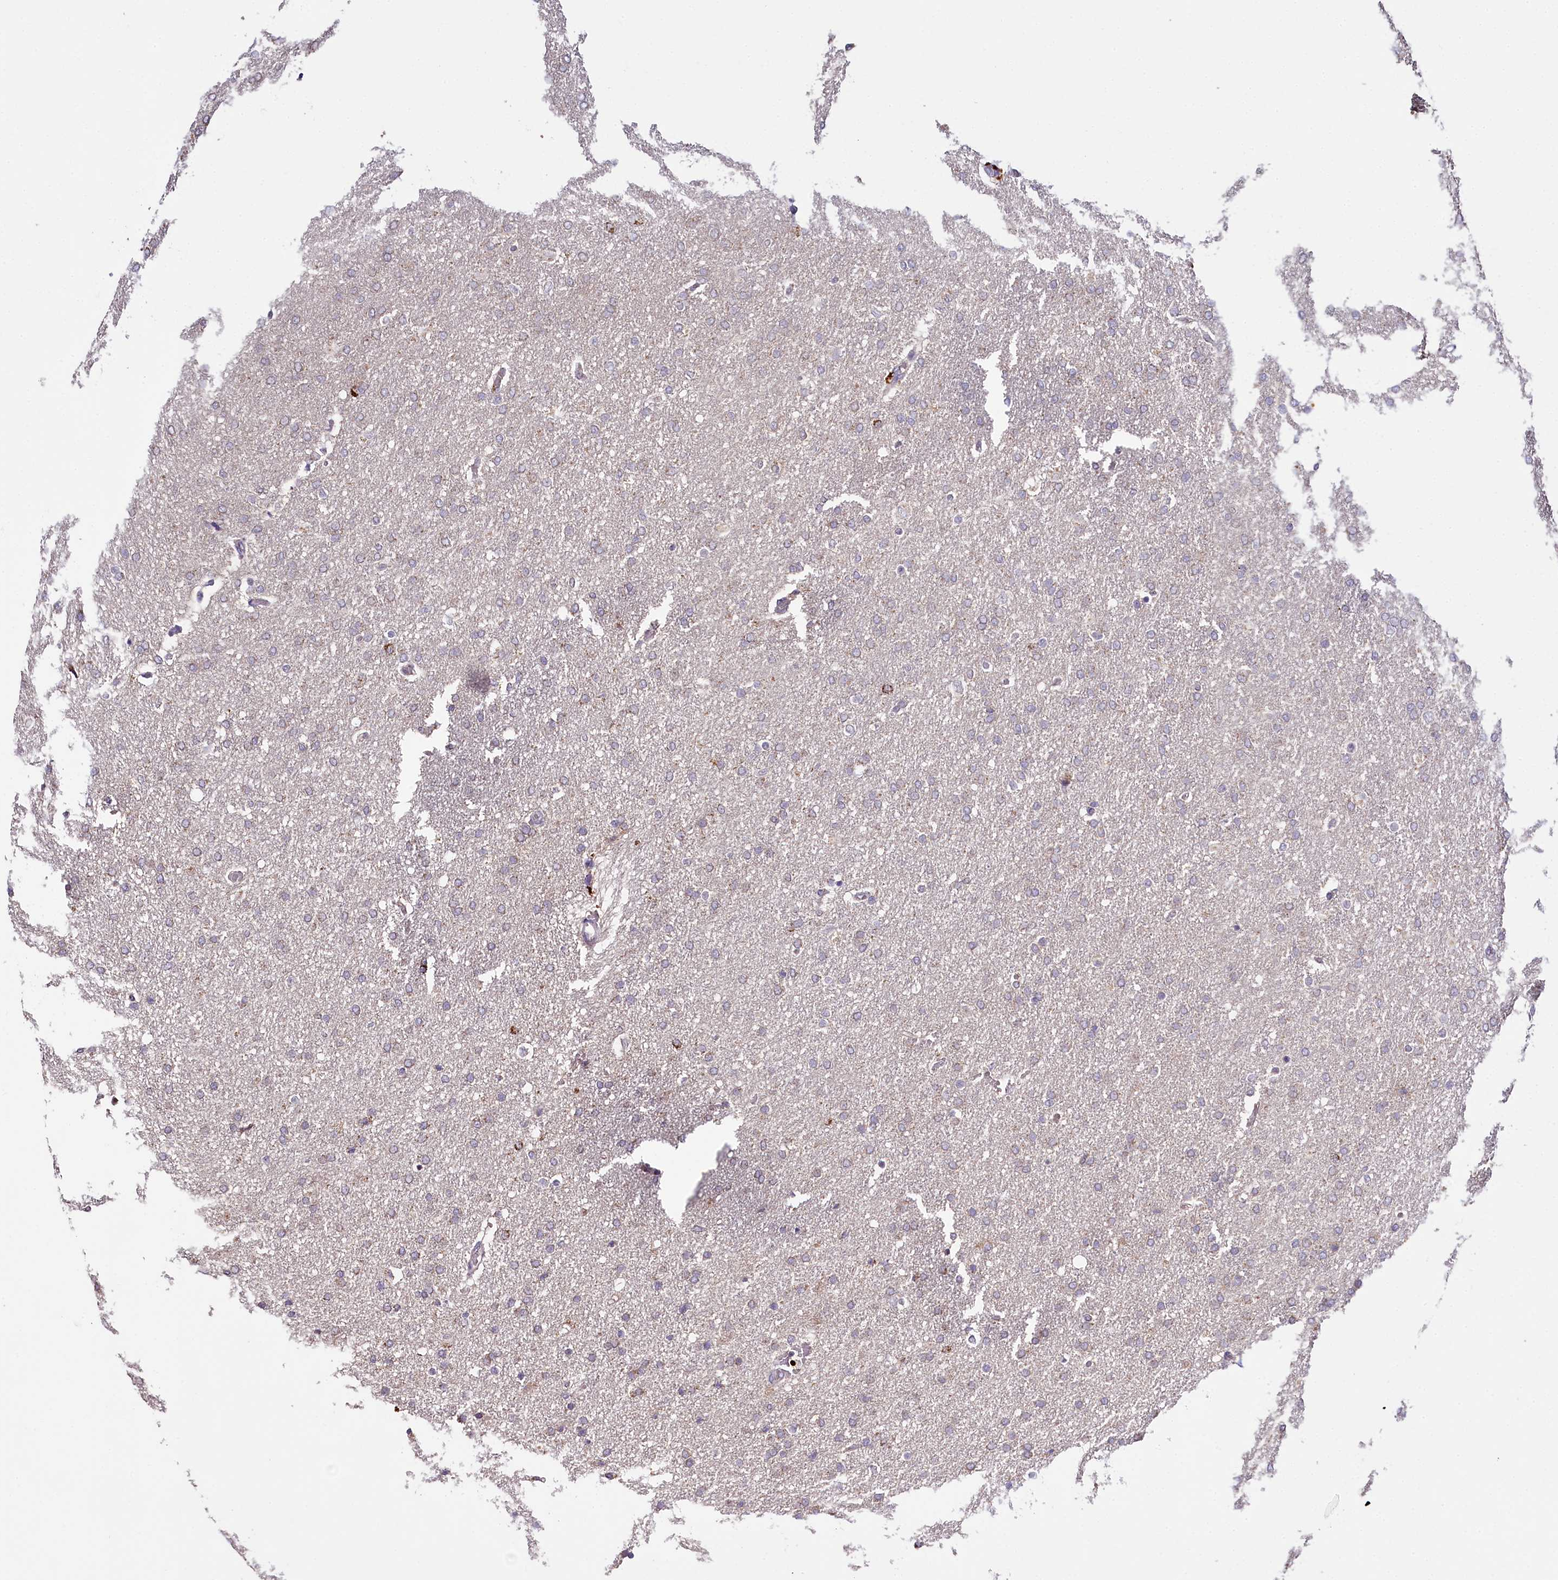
{"staining": {"intensity": "negative", "quantity": "none", "location": "none"}, "tissue": "glioma", "cell_type": "Tumor cells", "image_type": "cancer", "snomed": [{"axis": "morphology", "description": "Glioma, malignant, High grade"}, {"axis": "topography", "description": "Brain"}], "caption": "This is a photomicrograph of immunohistochemistry staining of glioma, which shows no positivity in tumor cells. Nuclei are stained in blue.", "gene": "DAPK1", "patient": {"sex": "male", "age": 72}}